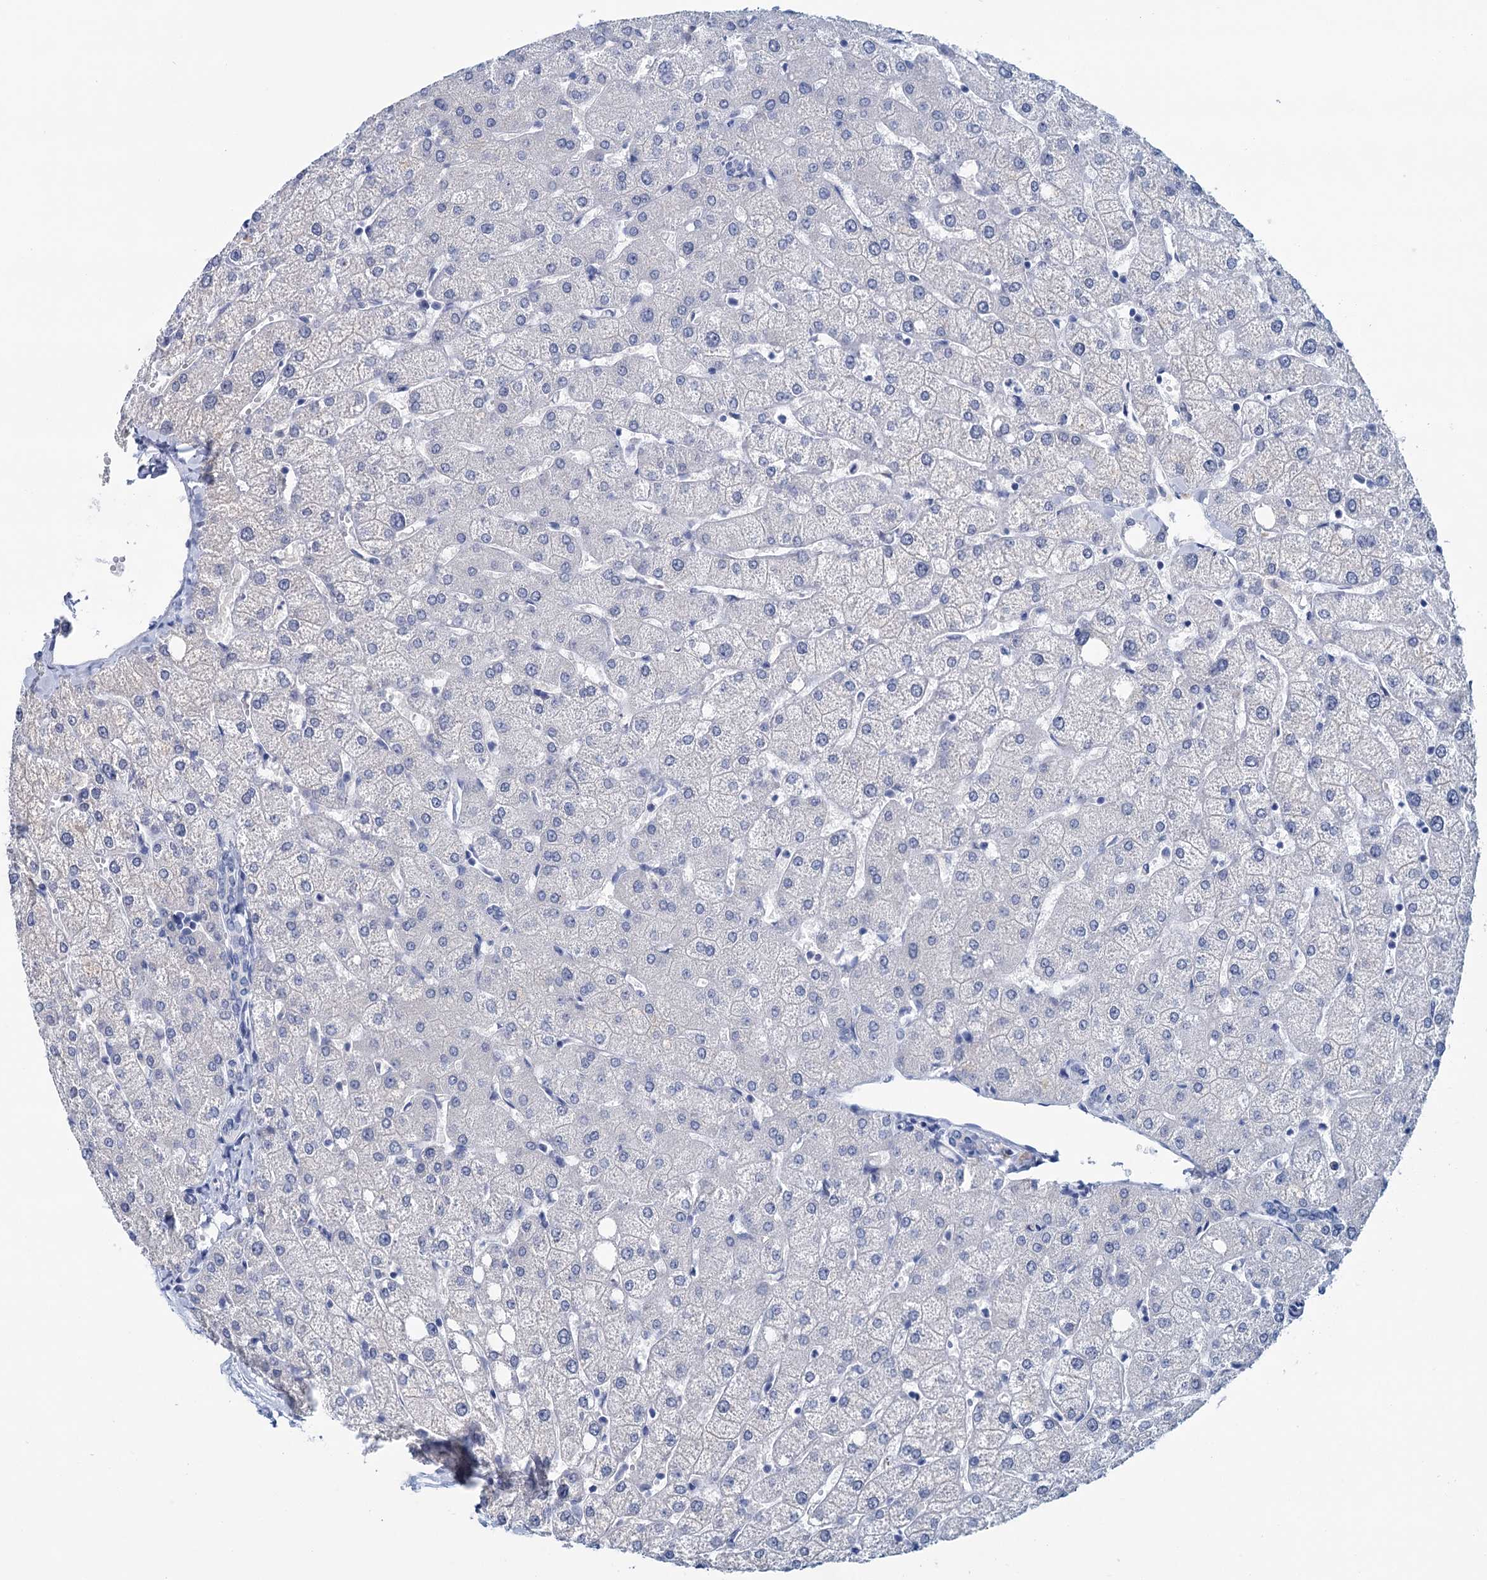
{"staining": {"intensity": "negative", "quantity": "none", "location": "none"}, "tissue": "liver", "cell_type": "Cholangiocytes", "image_type": "normal", "snomed": [{"axis": "morphology", "description": "Normal tissue, NOS"}, {"axis": "topography", "description": "Liver"}], "caption": "A micrograph of human liver is negative for staining in cholangiocytes. Brightfield microscopy of immunohistochemistry stained with DAB (3,3'-diaminobenzidine) (brown) and hematoxylin (blue), captured at high magnification.", "gene": "MYOZ3", "patient": {"sex": "female", "age": 54}}